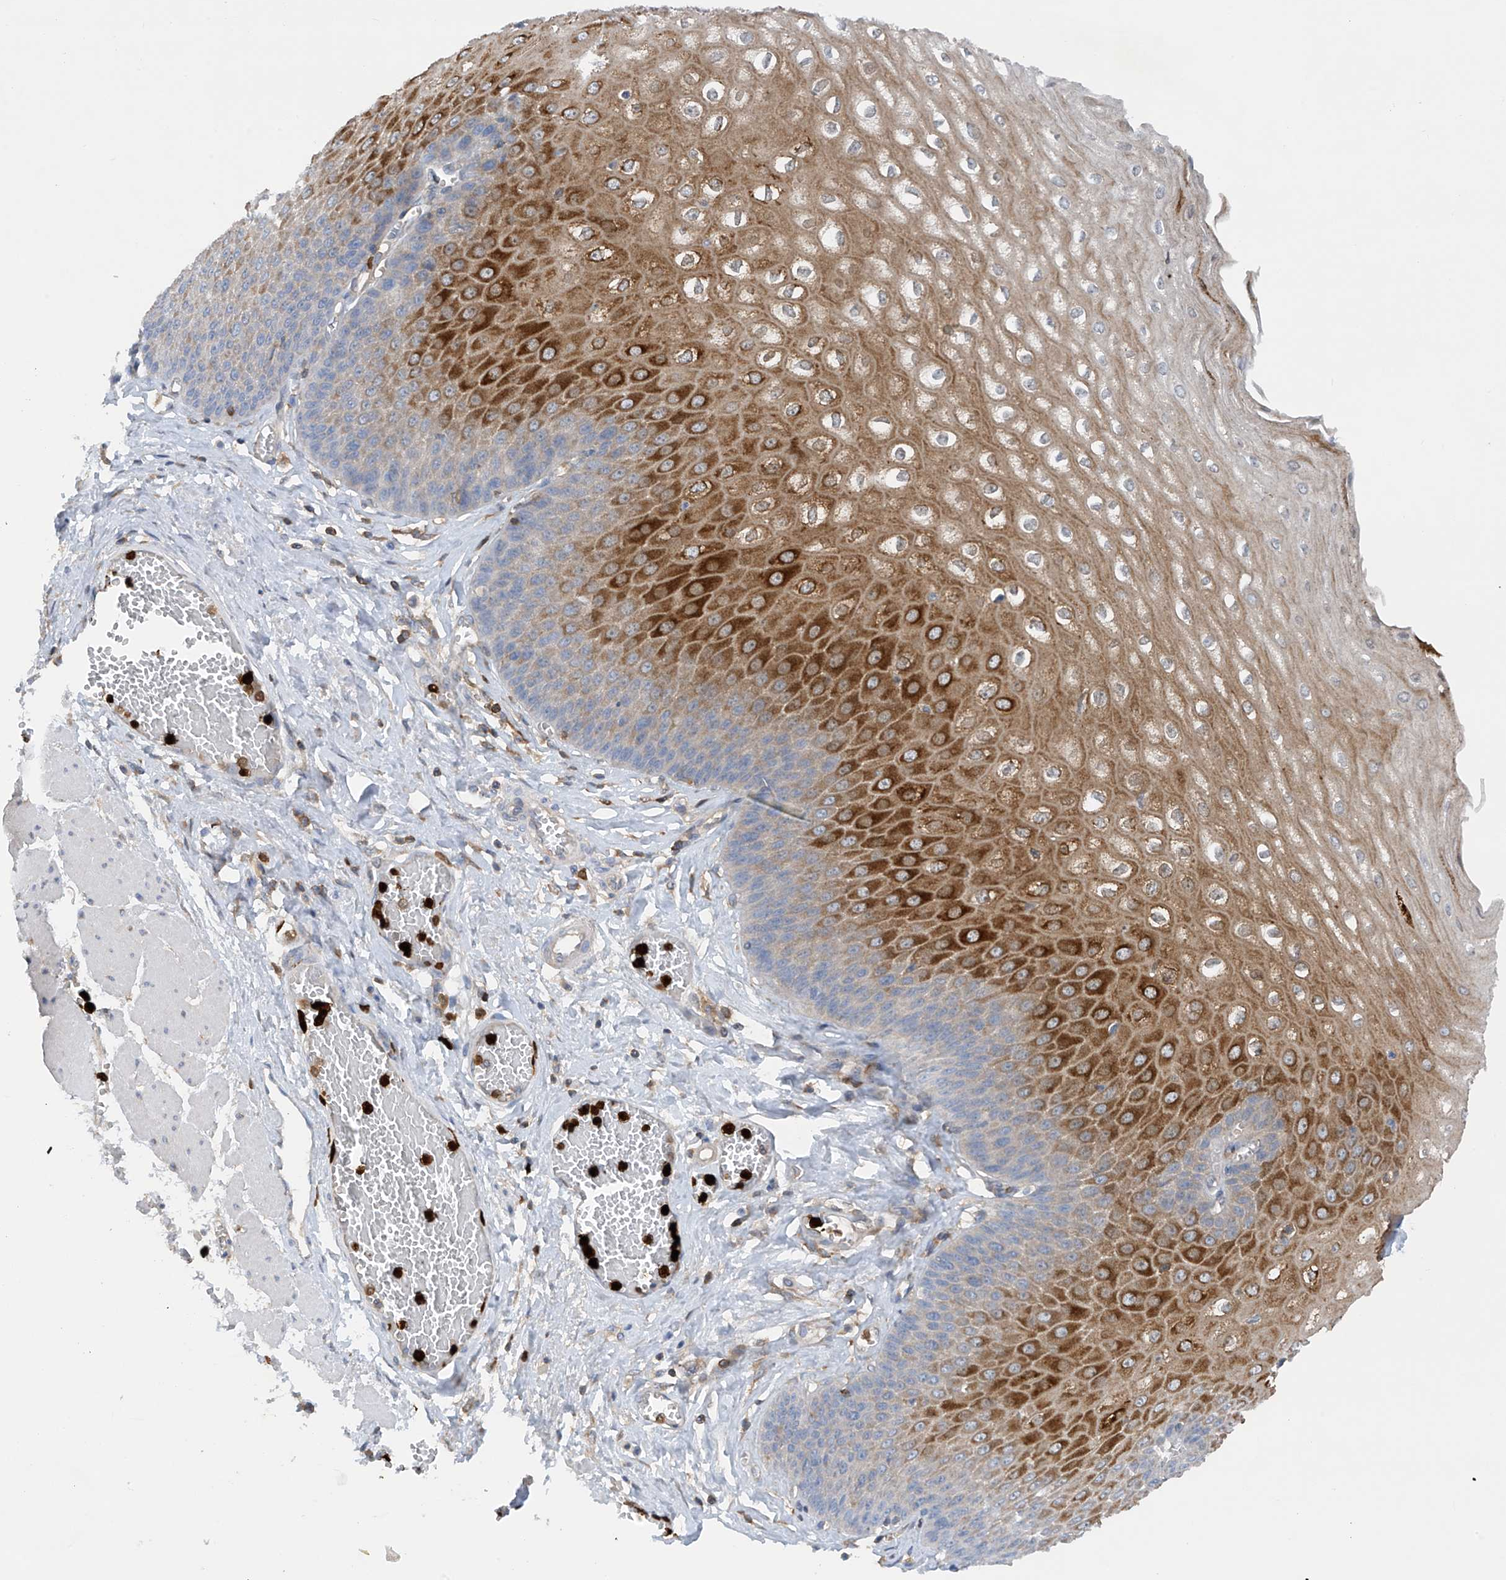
{"staining": {"intensity": "moderate", "quantity": "25%-75%", "location": "cytoplasmic/membranous"}, "tissue": "esophagus", "cell_type": "Squamous epithelial cells", "image_type": "normal", "snomed": [{"axis": "morphology", "description": "Normal tissue, NOS"}, {"axis": "topography", "description": "Esophagus"}], "caption": "Immunohistochemistry (IHC) photomicrograph of unremarkable esophagus: human esophagus stained using immunohistochemistry (IHC) shows medium levels of moderate protein expression localized specifically in the cytoplasmic/membranous of squamous epithelial cells, appearing as a cytoplasmic/membranous brown color.", "gene": "PHACTR2", "patient": {"sex": "male", "age": 60}}